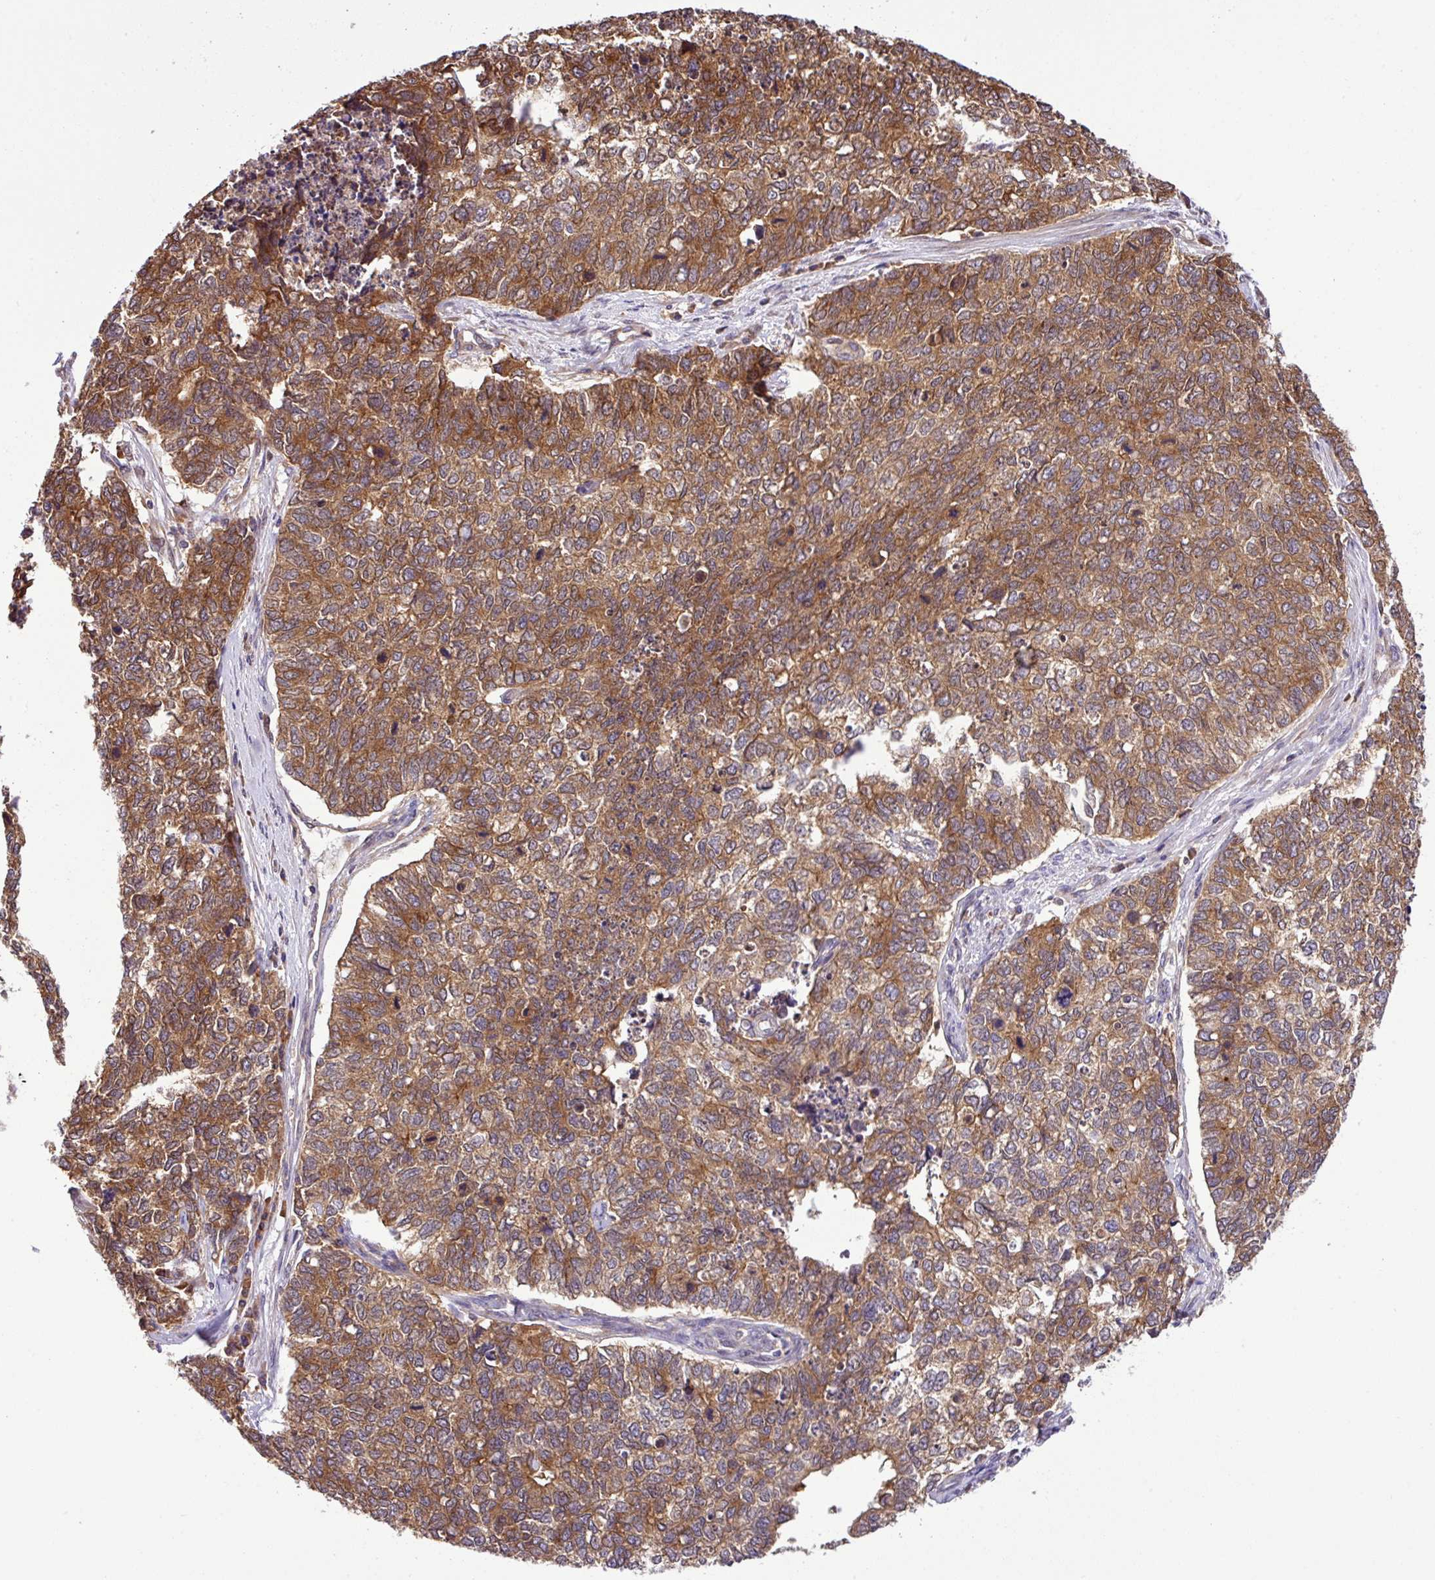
{"staining": {"intensity": "moderate", "quantity": ">75%", "location": "cytoplasmic/membranous"}, "tissue": "cervical cancer", "cell_type": "Tumor cells", "image_type": "cancer", "snomed": [{"axis": "morphology", "description": "Squamous cell carcinoma, NOS"}, {"axis": "topography", "description": "Cervix"}], "caption": "High-magnification brightfield microscopy of cervical cancer (squamous cell carcinoma) stained with DAB (brown) and counterstained with hematoxylin (blue). tumor cells exhibit moderate cytoplasmic/membranous positivity is seen in approximately>75% of cells. The protein is stained brown, and the nuclei are stained in blue (DAB IHC with brightfield microscopy, high magnification).", "gene": "DLGAP4", "patient": {"sex": "female", "age": 63}}